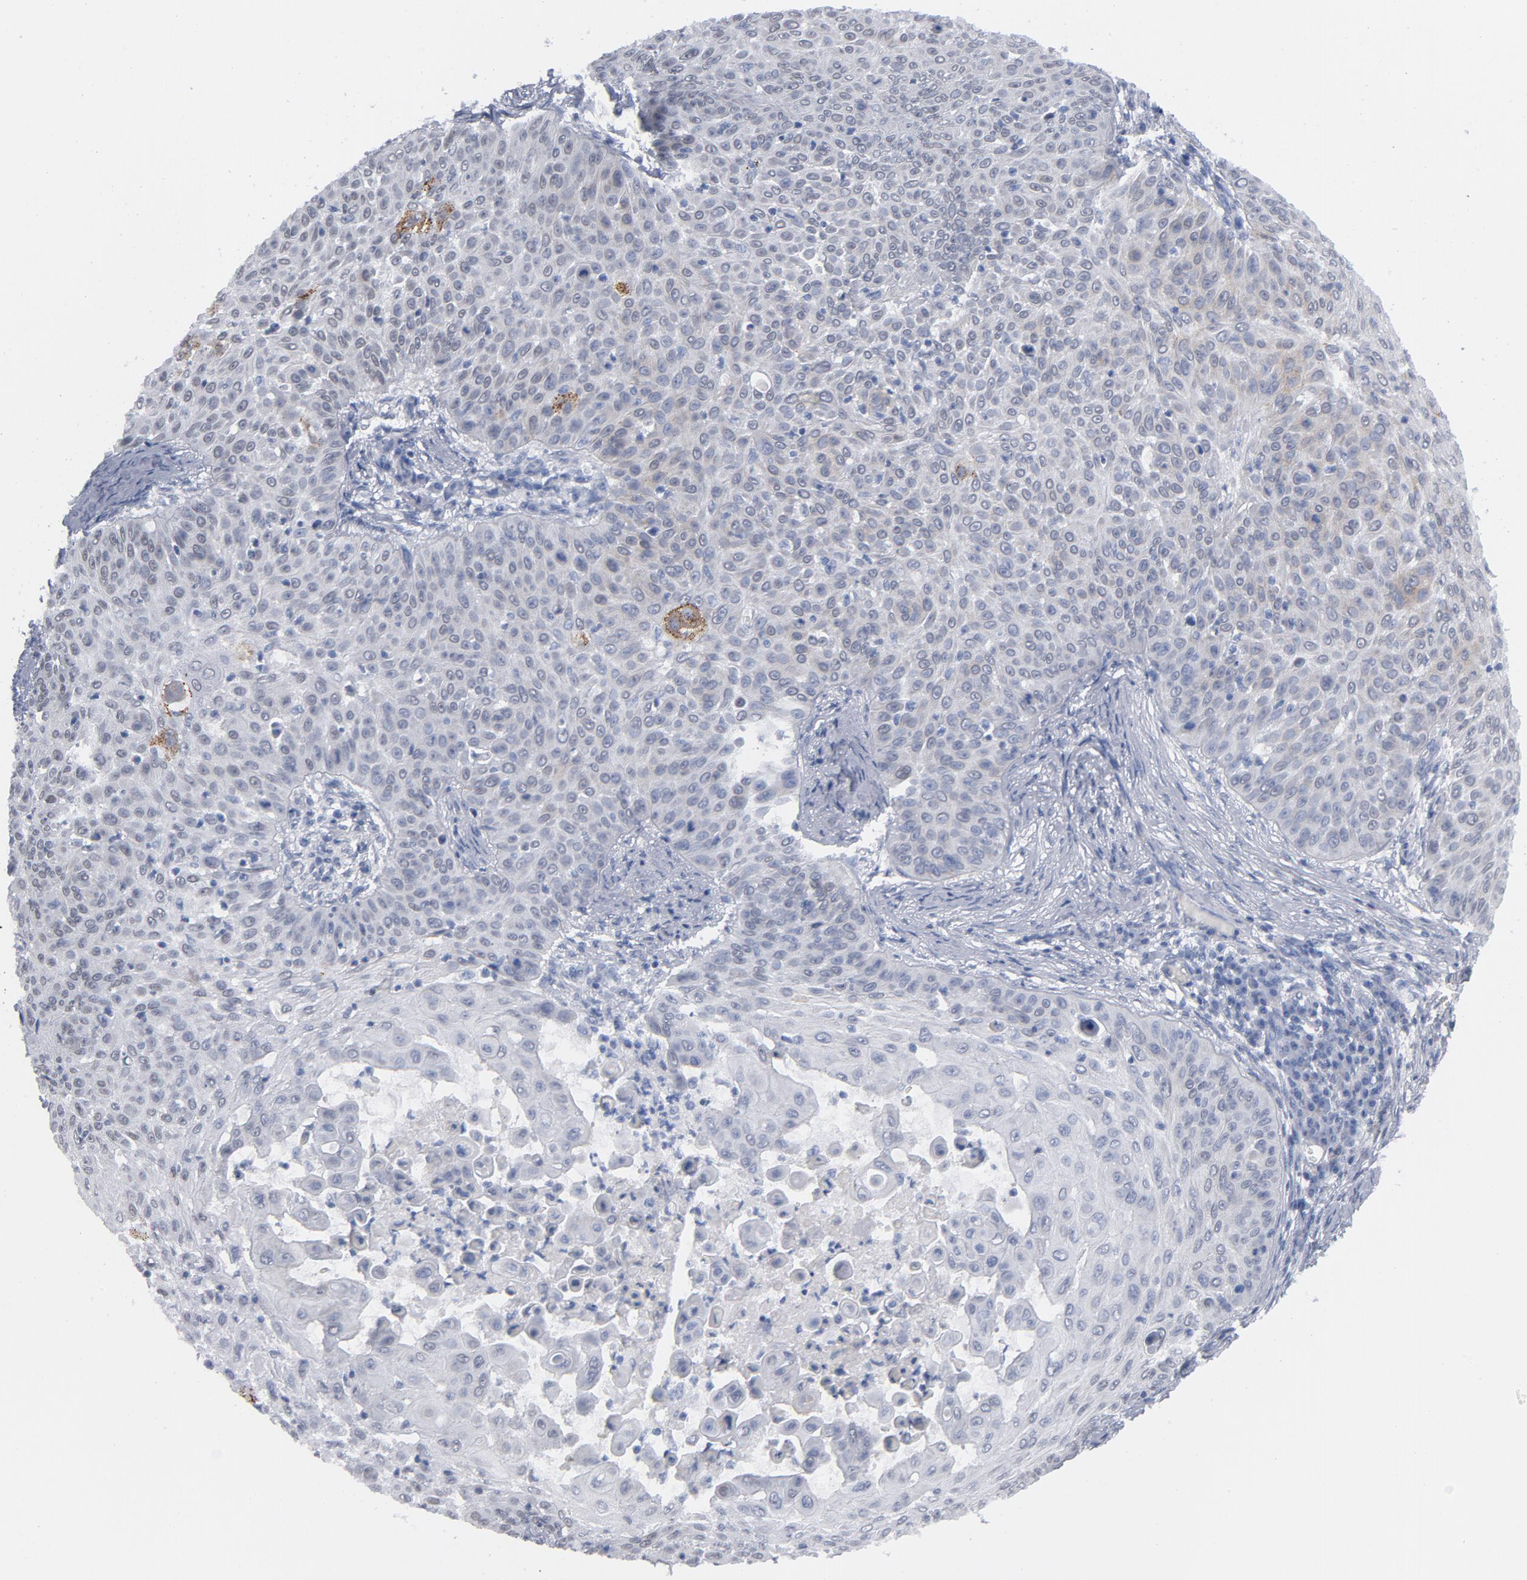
{"staining": {"intensity": "negative", "quantity": "none", "location": "none"}, "tissue": "skin cancer", "cell_type": "Tumor cells", "image_type": "cancer", "snomed": [{"axis": "morphology", "description": "Squamous cell carcinoma, NOS"}, {"axis": "topography", "description": "Skin"}], "caption": "Immunohistochemical staining of skin cancer demonstrates no significant staining in tumor cells. (Immunohistochemistry (ihc), brightfield microscopy, high magnification).", "gene": "BAP1", "patient": {"sex": "male", "age": 82}}